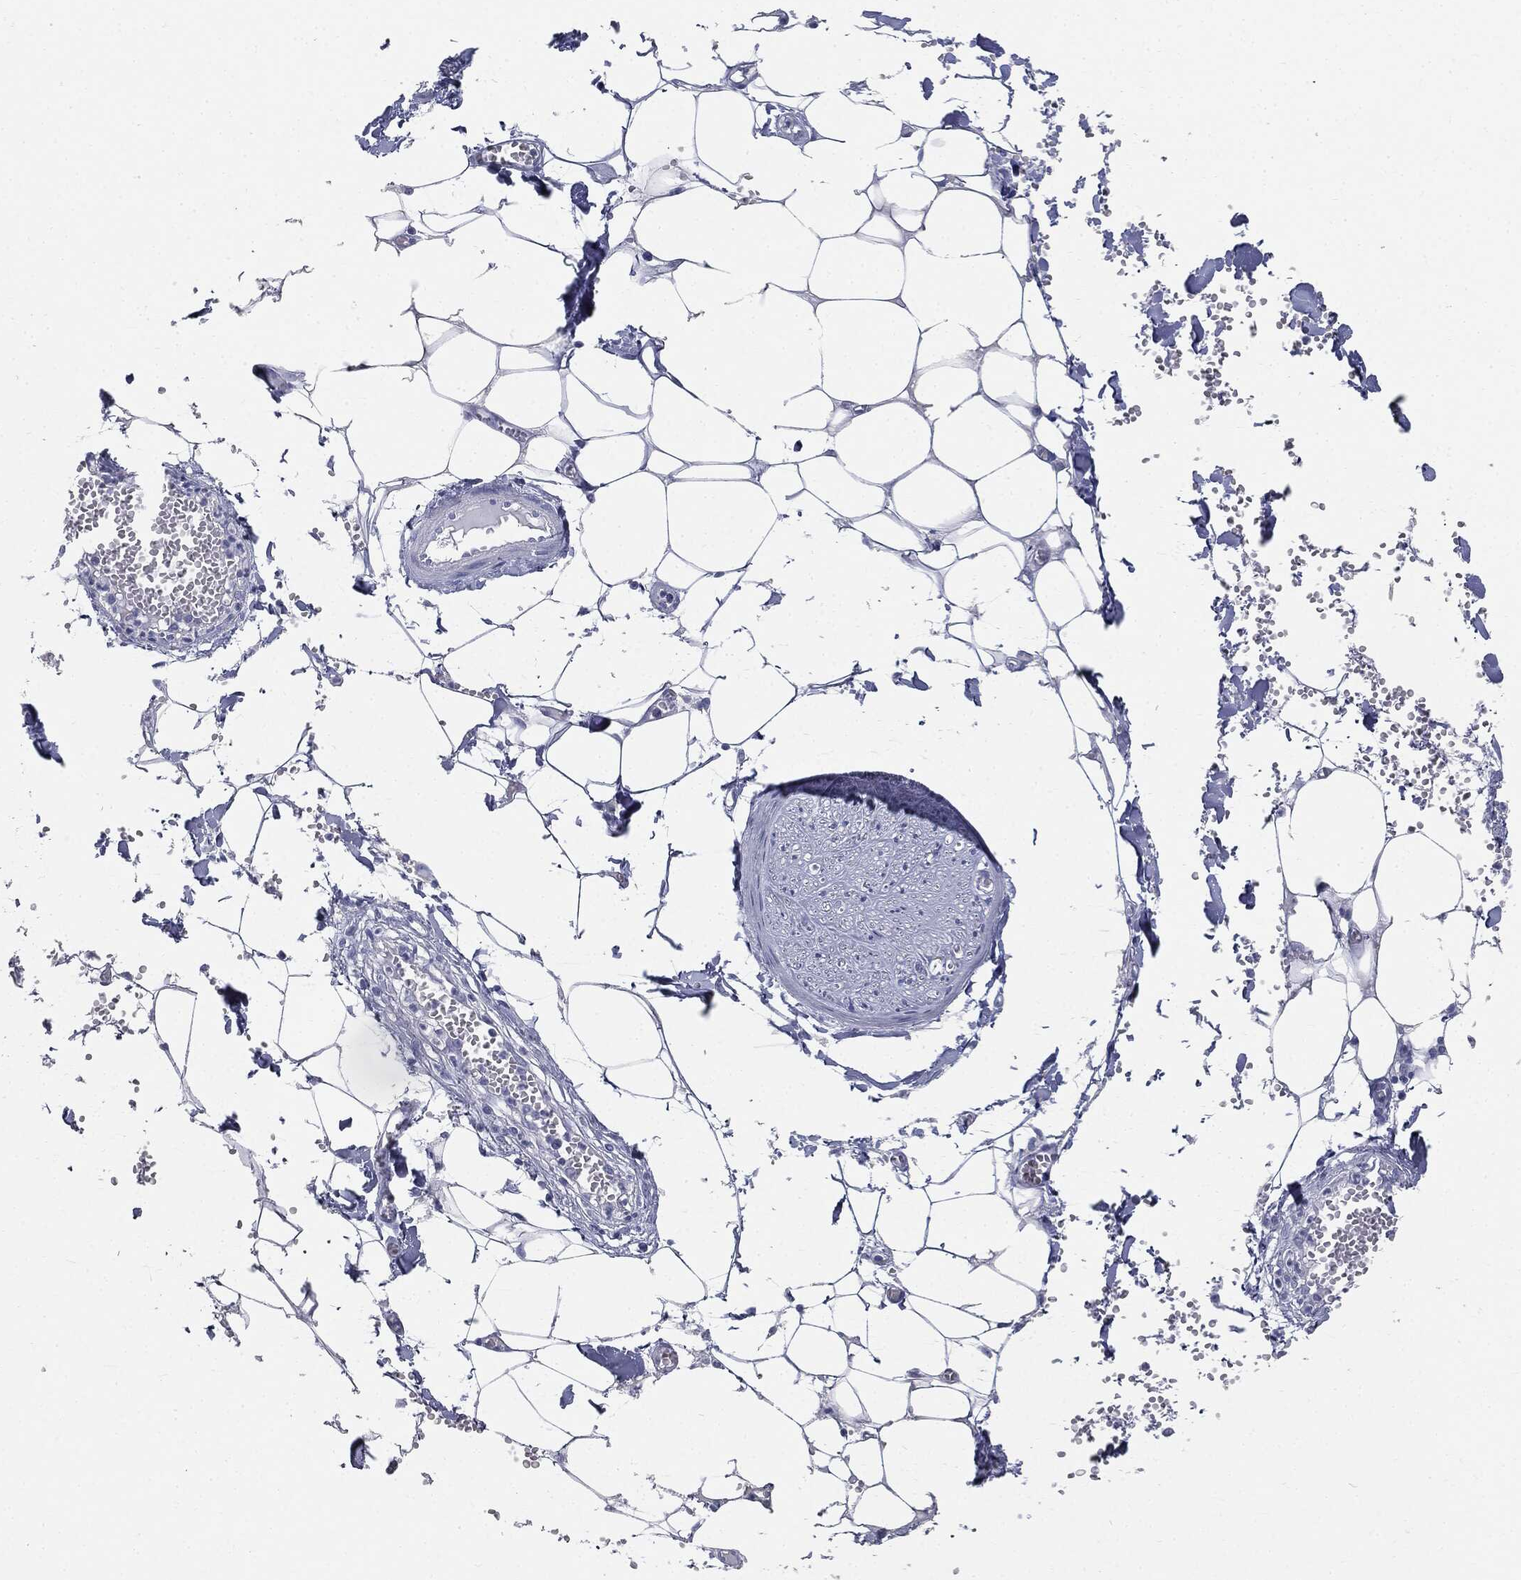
{"staining": {"intensity": "negative", "quantity": "none", "location": "none"}, "tissue": "adipose tissue", "cell_type": "Adipocytes", "image_type": "normal", "snomed": [{"axis": "morphology", "description": "Normal tissue, NOS"}, {"axis": "morphology", "description": "Squamous cell carcinoma, NOS"}, {"axis": "topography", "description": "Cartilage tissue"}, {"axis": "topography", "description": "Lung"}], "caption": "The IHC micrograph has no significant positivity in adipocytes of adipose tissue. (DAB IHC, high magnification).", "gene": "CUZD1", "patient": {"sex": "male", "age": 66}}